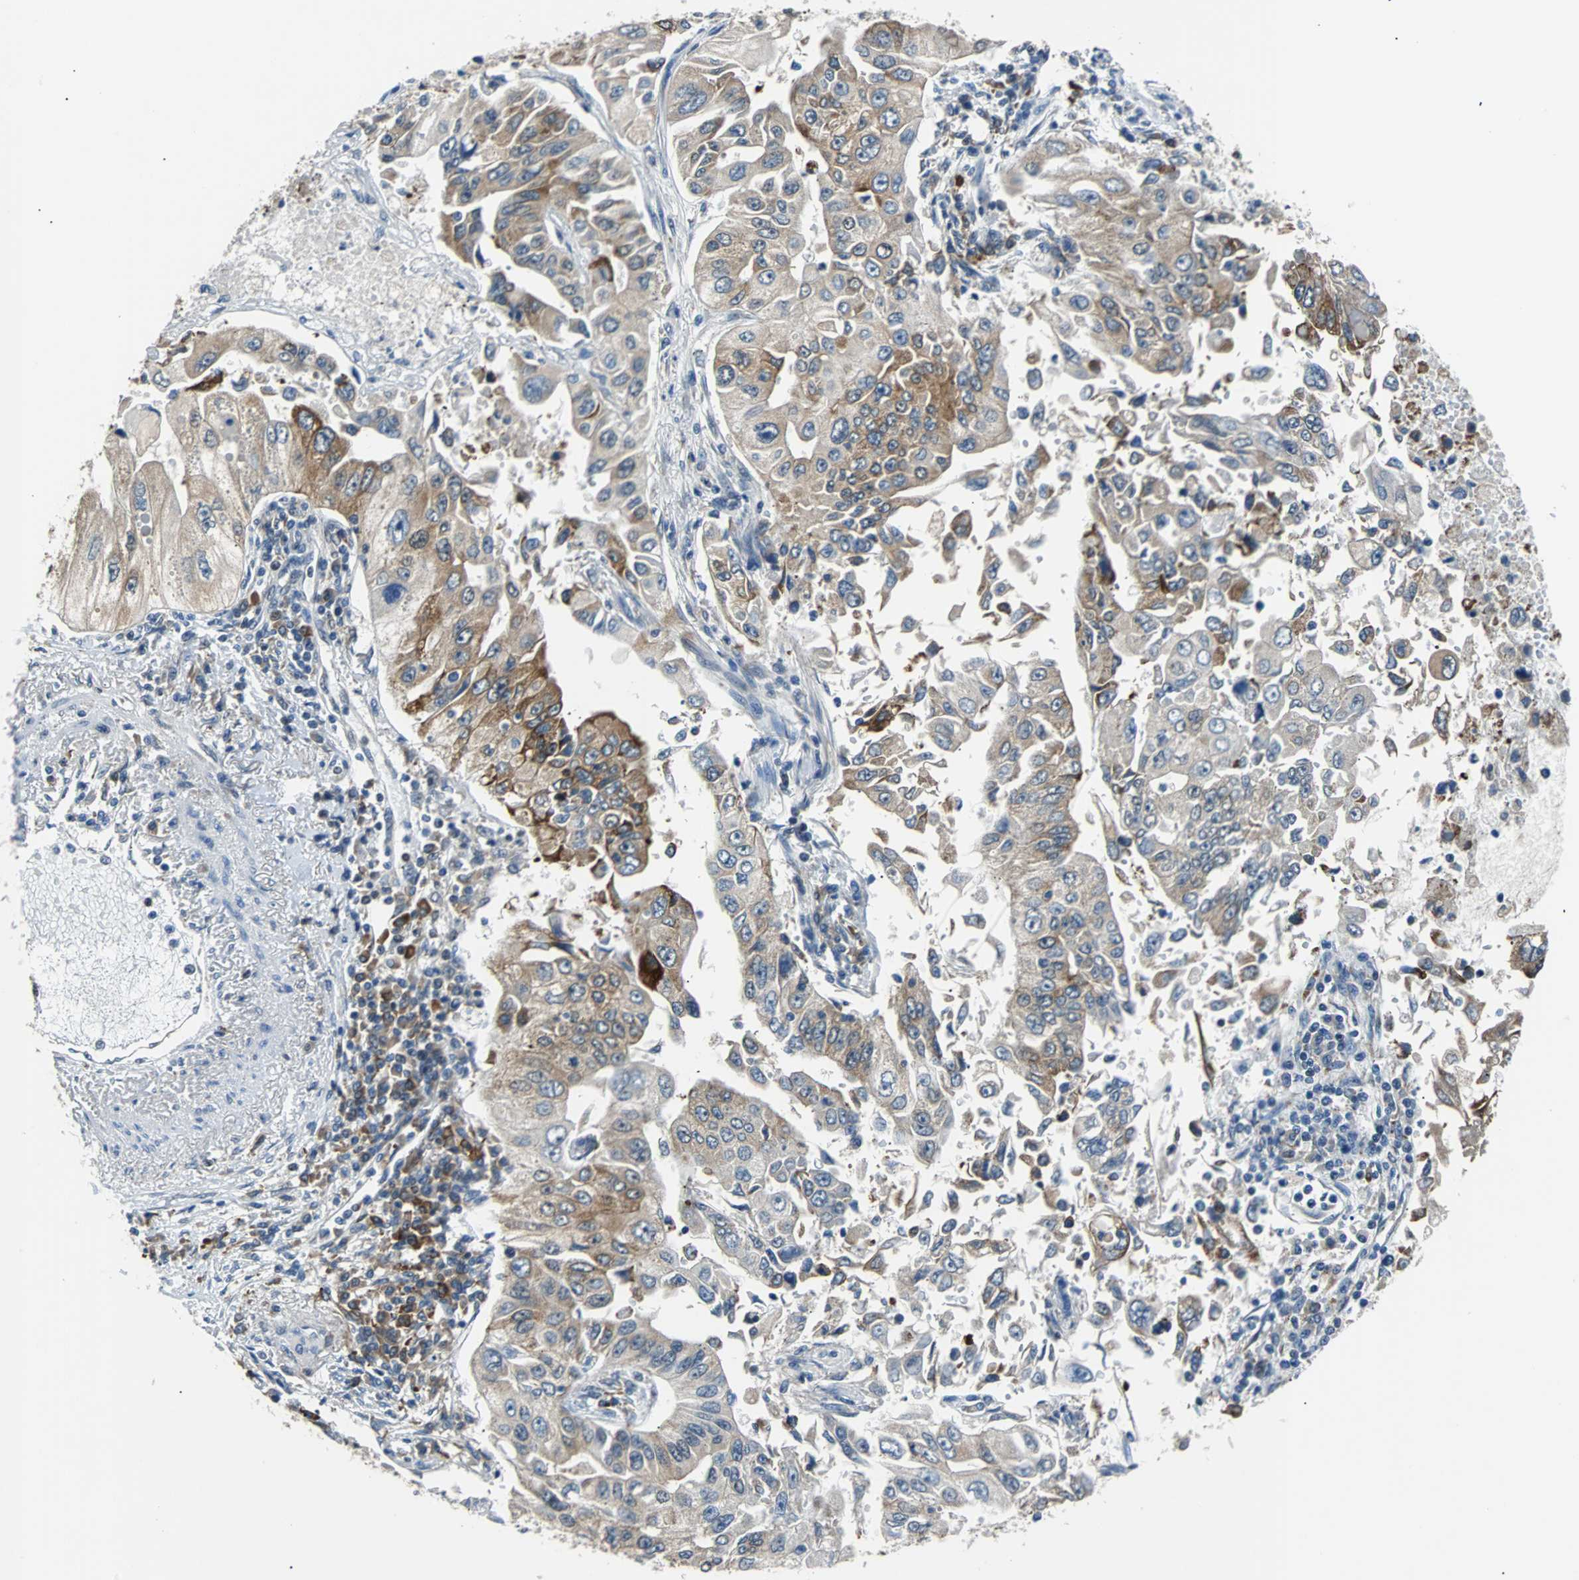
{"staining": {"intensity": "moderate", "quantity": "25%-75%", "location": "cytoplasmic/membranous"}, "tissue": "lung cancer", "cell_type": "Tumor cells", "image_type": "cancer", "snomed": [{"axis": "morphology", "description": "Adenocarcinoma, NOS"}, {"axis": "topography", "description": "Lung"}], "caption": "Immunohistochemistry (IHC) (DAB (3,3'-diaminobenzidine)) staining of human lung cancer exhibits moderate cytoplasmic/membranous protein positivity in about 25%-75% of tumor cells.", "gene": "USP28", "patient": {"sex": "male", "age": 84}}